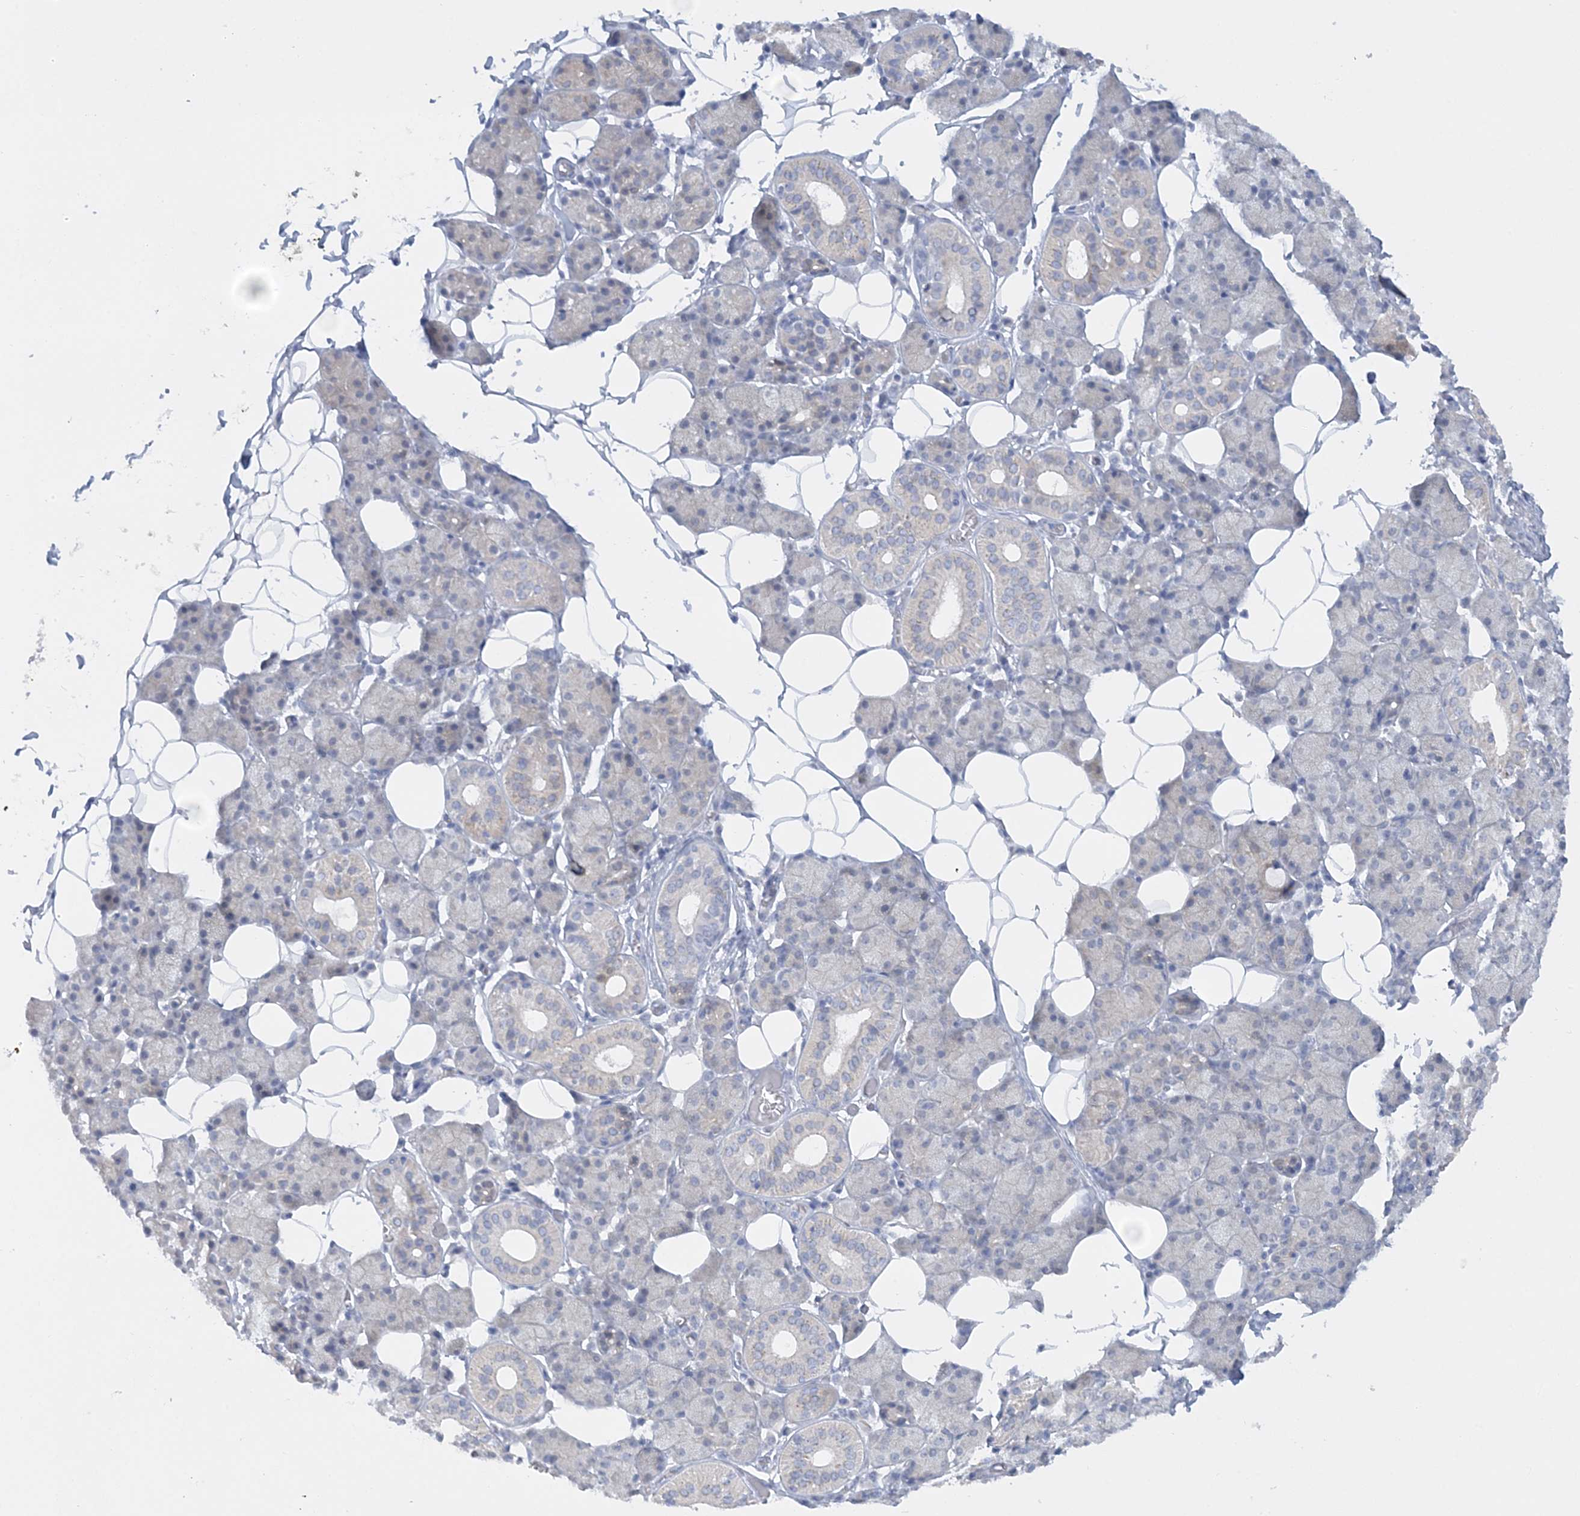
{"staining": {"intensity": "weak", "quantity": "<25%", "location": "cytoplasmic/membranous"}, "tissue": "salivary gland", "cell_type": "Glandular cells", "image_type": "normal", "snomed": [{"axis": "morphology", "description": "Normal tissue, NOS"}, {"axis": "topography", "description": "Salivary gland"}], "caption": "A high-resolution micrograph shows IHC staining of normal salivary gland, which exhibits no significant staining in glandular cells. The staining is performed using DAB (3,3'-diaminobenzidine) brown chromogen with nuclei counter-stained in using hematoxylin.", "gene": "ENSG00000288637", "patient": {"sex": "female", "age": 33}}